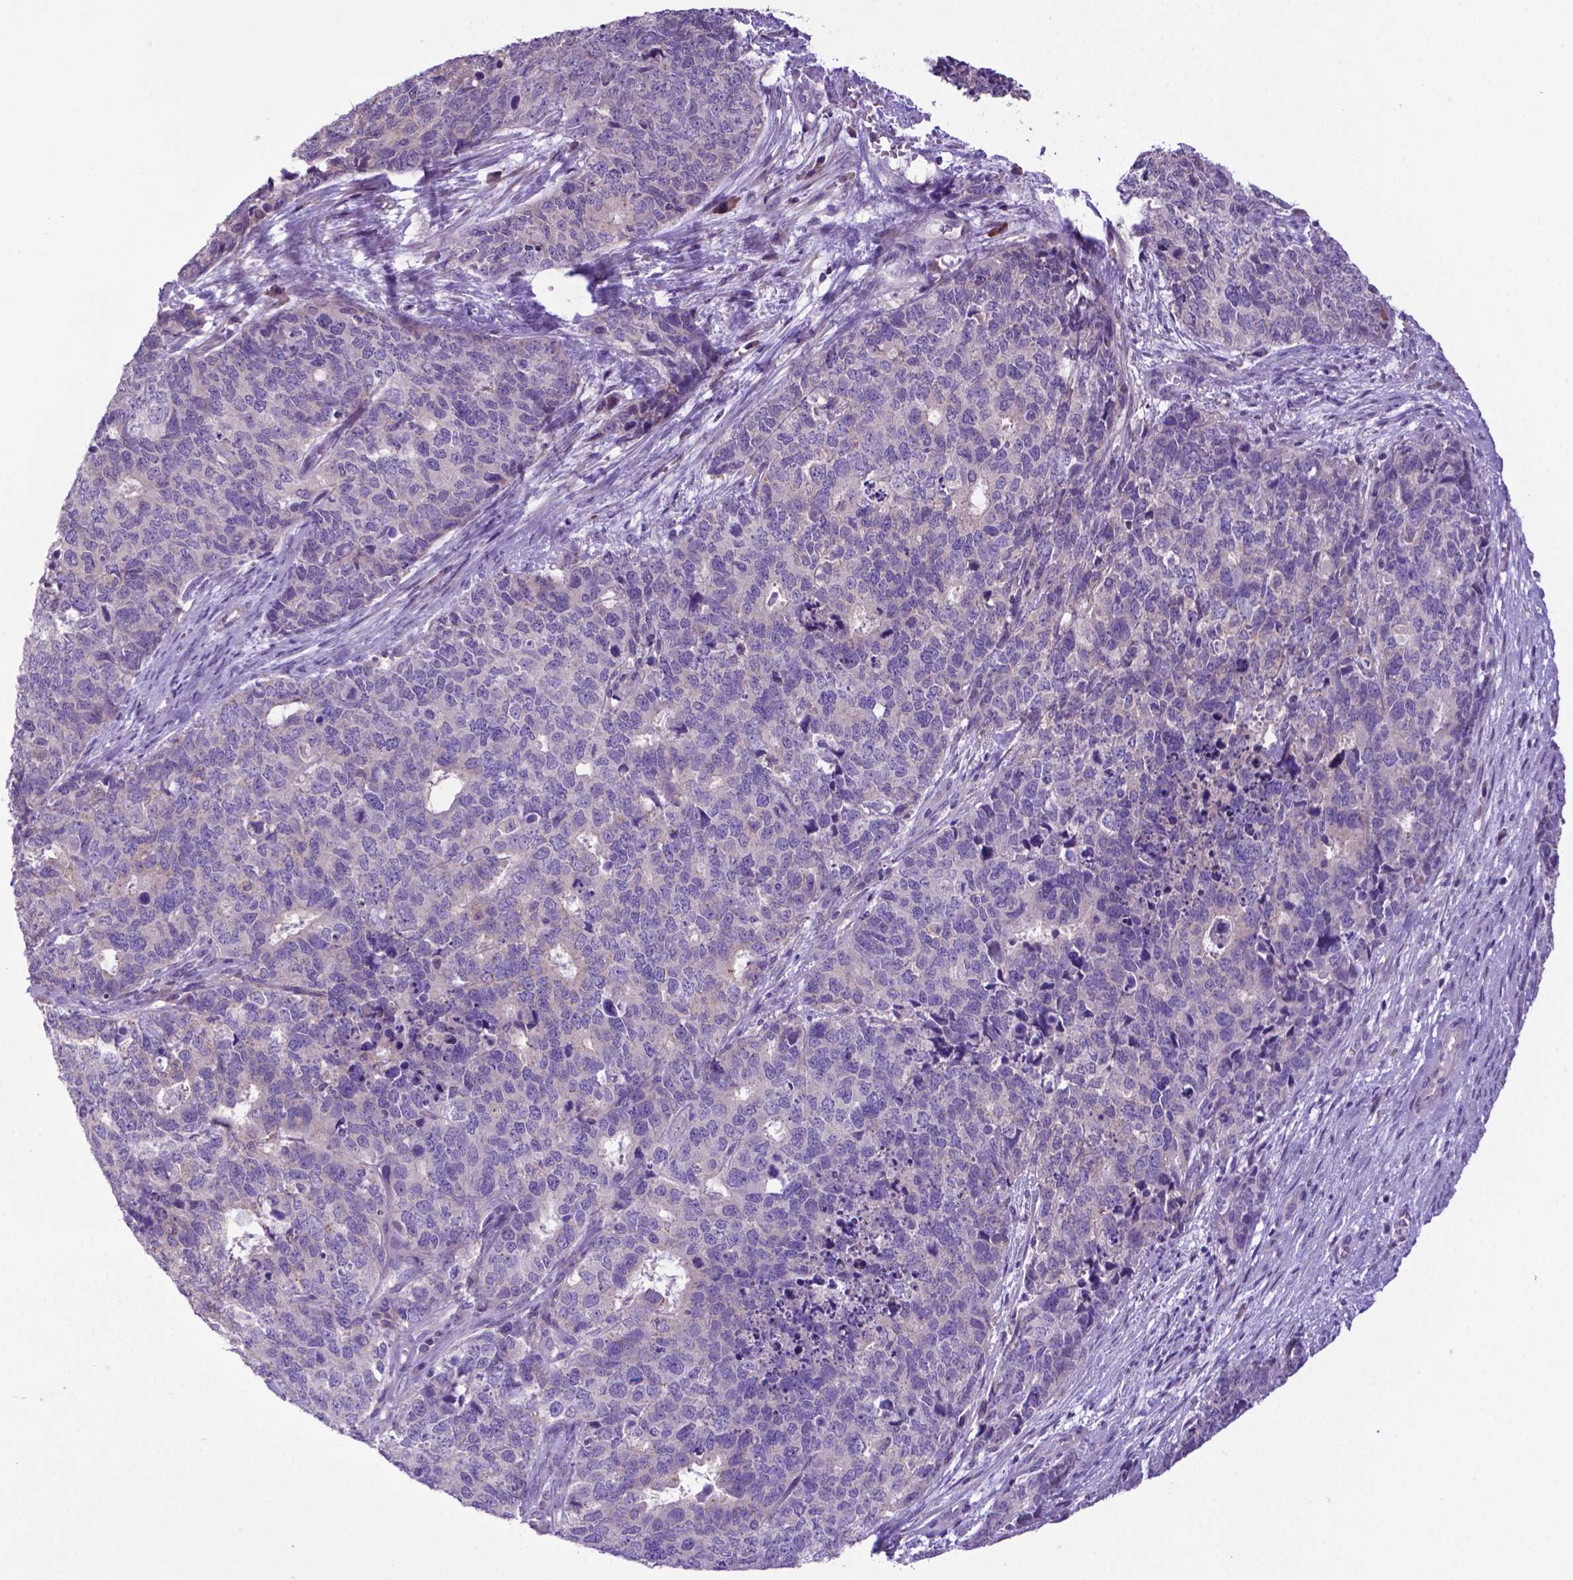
{"staining": {"intensity": "negative", "quantity": "none", "location": "none"}, "tissue": "cervical cancer", "cell_type": "Tumor cells", "image_type": "cancer", "snomed": [{"axis": "morphology", "description": "Squamous cell carcinoma, NOS"}, {"axis": "topography", "description": "Cervix"}], "caption": "Immunohistochemical staining of squamous cell carcinoma (cervical) exhibits no significant expression in tumor cells.", "gene": "ADRA2B", "patient": {"sex": "female", "age": 63}}